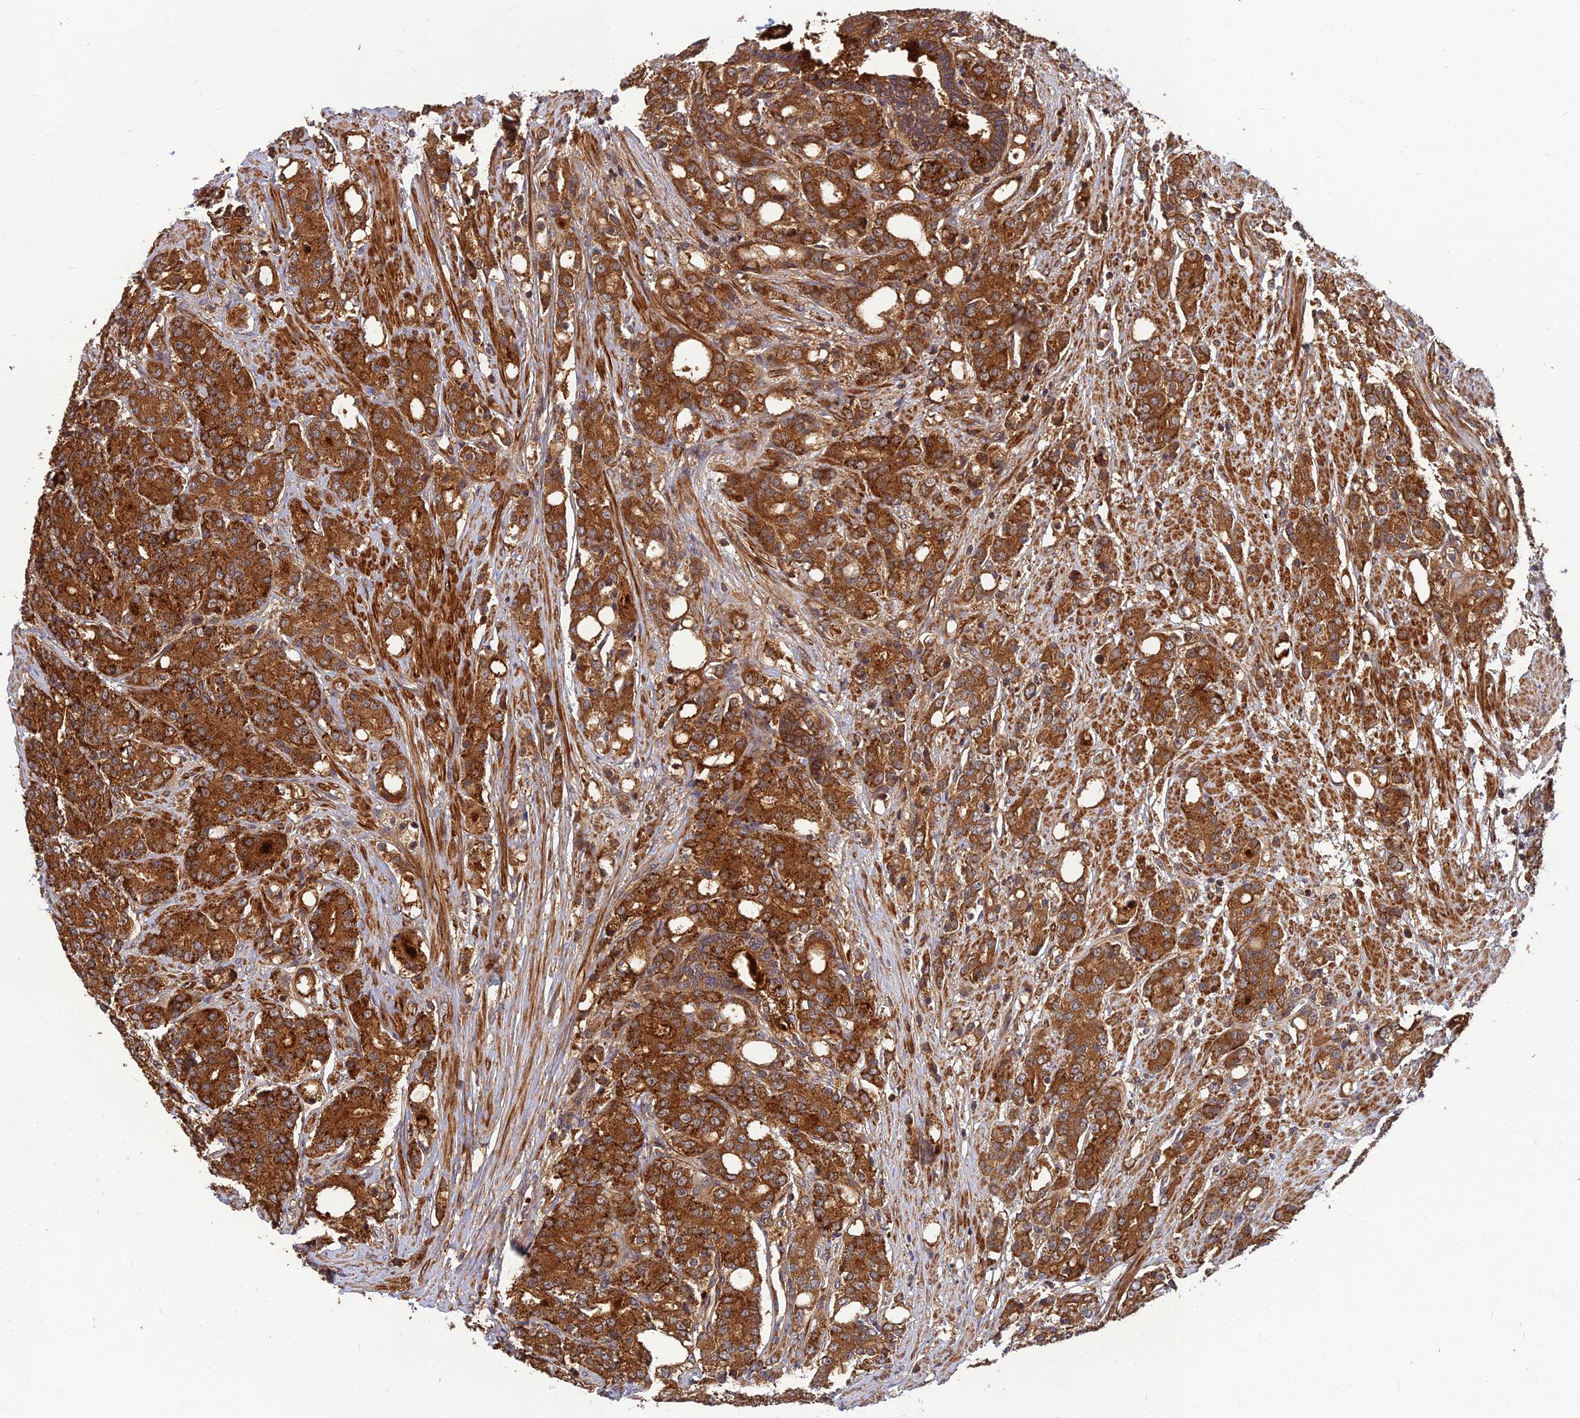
{"staining": {"intensity": "strong", "quantity": ">75%", "location": "cytoplasmic/membranous"}, "tissue": "prostate cancer", "cell_type": "Tumor cells", "image_type": "cancer", "snomed": [{"axis": "morphology", "description": "Adenocarcinoma, High grade"}, {"axis": "topography", "description": "Prostate"}], "caption": "Protein staining exhibits strong cytoplasmic/membranous expression in about >75% of tumor cells in prostate cancer (adenocarcinoma (high-grade)).", "gene": "RELCH", "patient": {"sex": "male", "age": 62}}